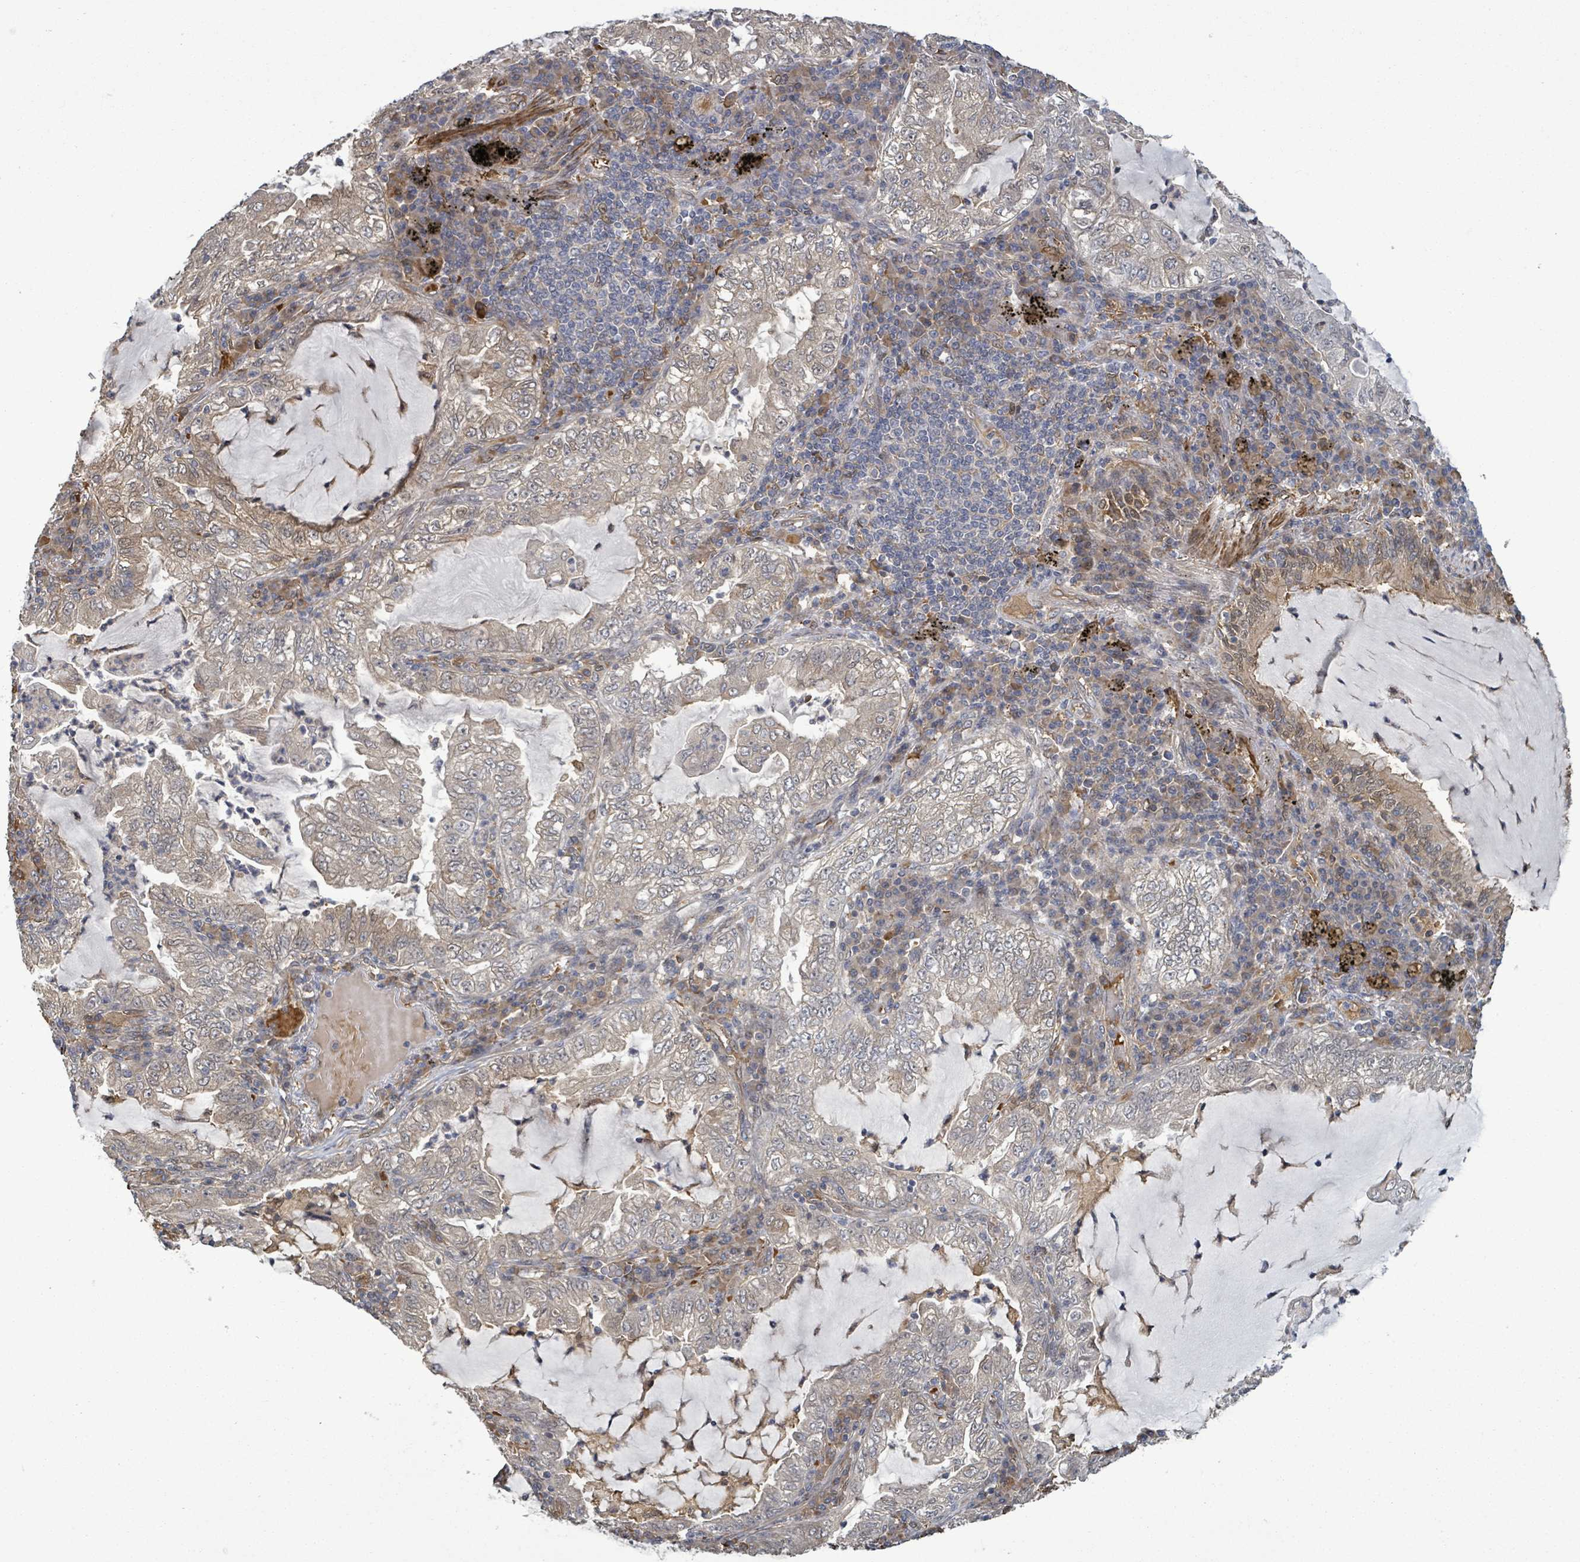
{"staining": {"intensity": "weak", "quantity": "<25%", "location": "cytoplasmic/membranous"}, "tissue": "lung cancer", "cell_type": "Tumor cells", "image_type": "cancer", "snomed": [{"axis": "morphology", "description": "Adenocarcinoma, NOS"}, {"axis": "topography", "description": "Lung"}], "caption": "Tumor cells show no significant positivity in lung cancer (adenocarcinoma).", "gene": "MAP3K6", "patient": {"sex": "female", "age": 73}}